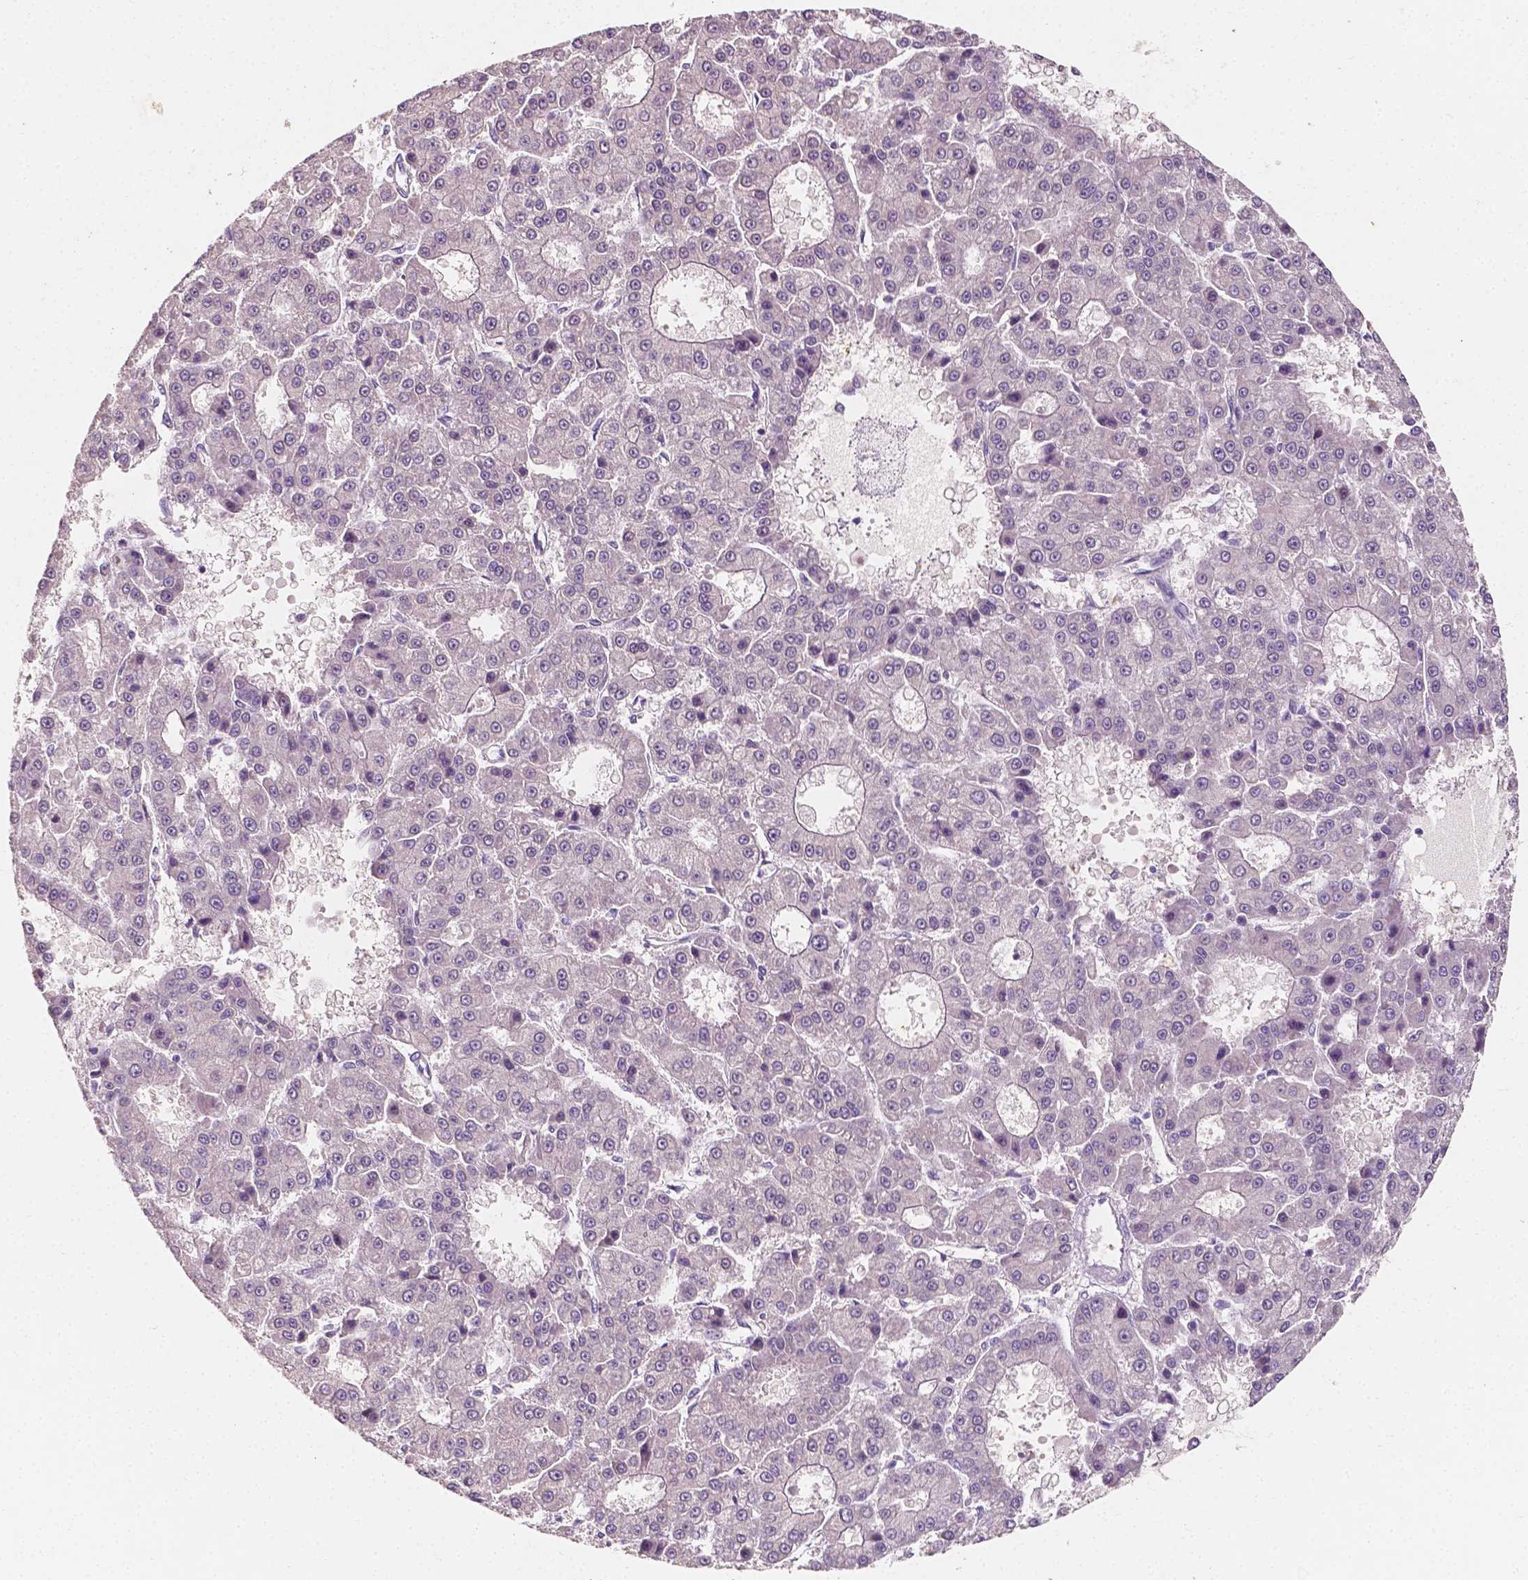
{"staining": {"intensity": "negative", "quantity": "none", "location": "none"}, "tissue": "liver cancer", "cell_type": "Tumor cells", "image_type": "cancer", "snomed": [{"axis": "morphology", "description": "Carcinoma, Hepatocellular, NOS"}, {"axis": "topography", "description": "Liver"}], "caption": "Liver cancer was stained to show a protein in brown. There is no significant positivity in tumor cells.", "gene": "TAL1", "patient": {"sex": "male", "age": 70}}